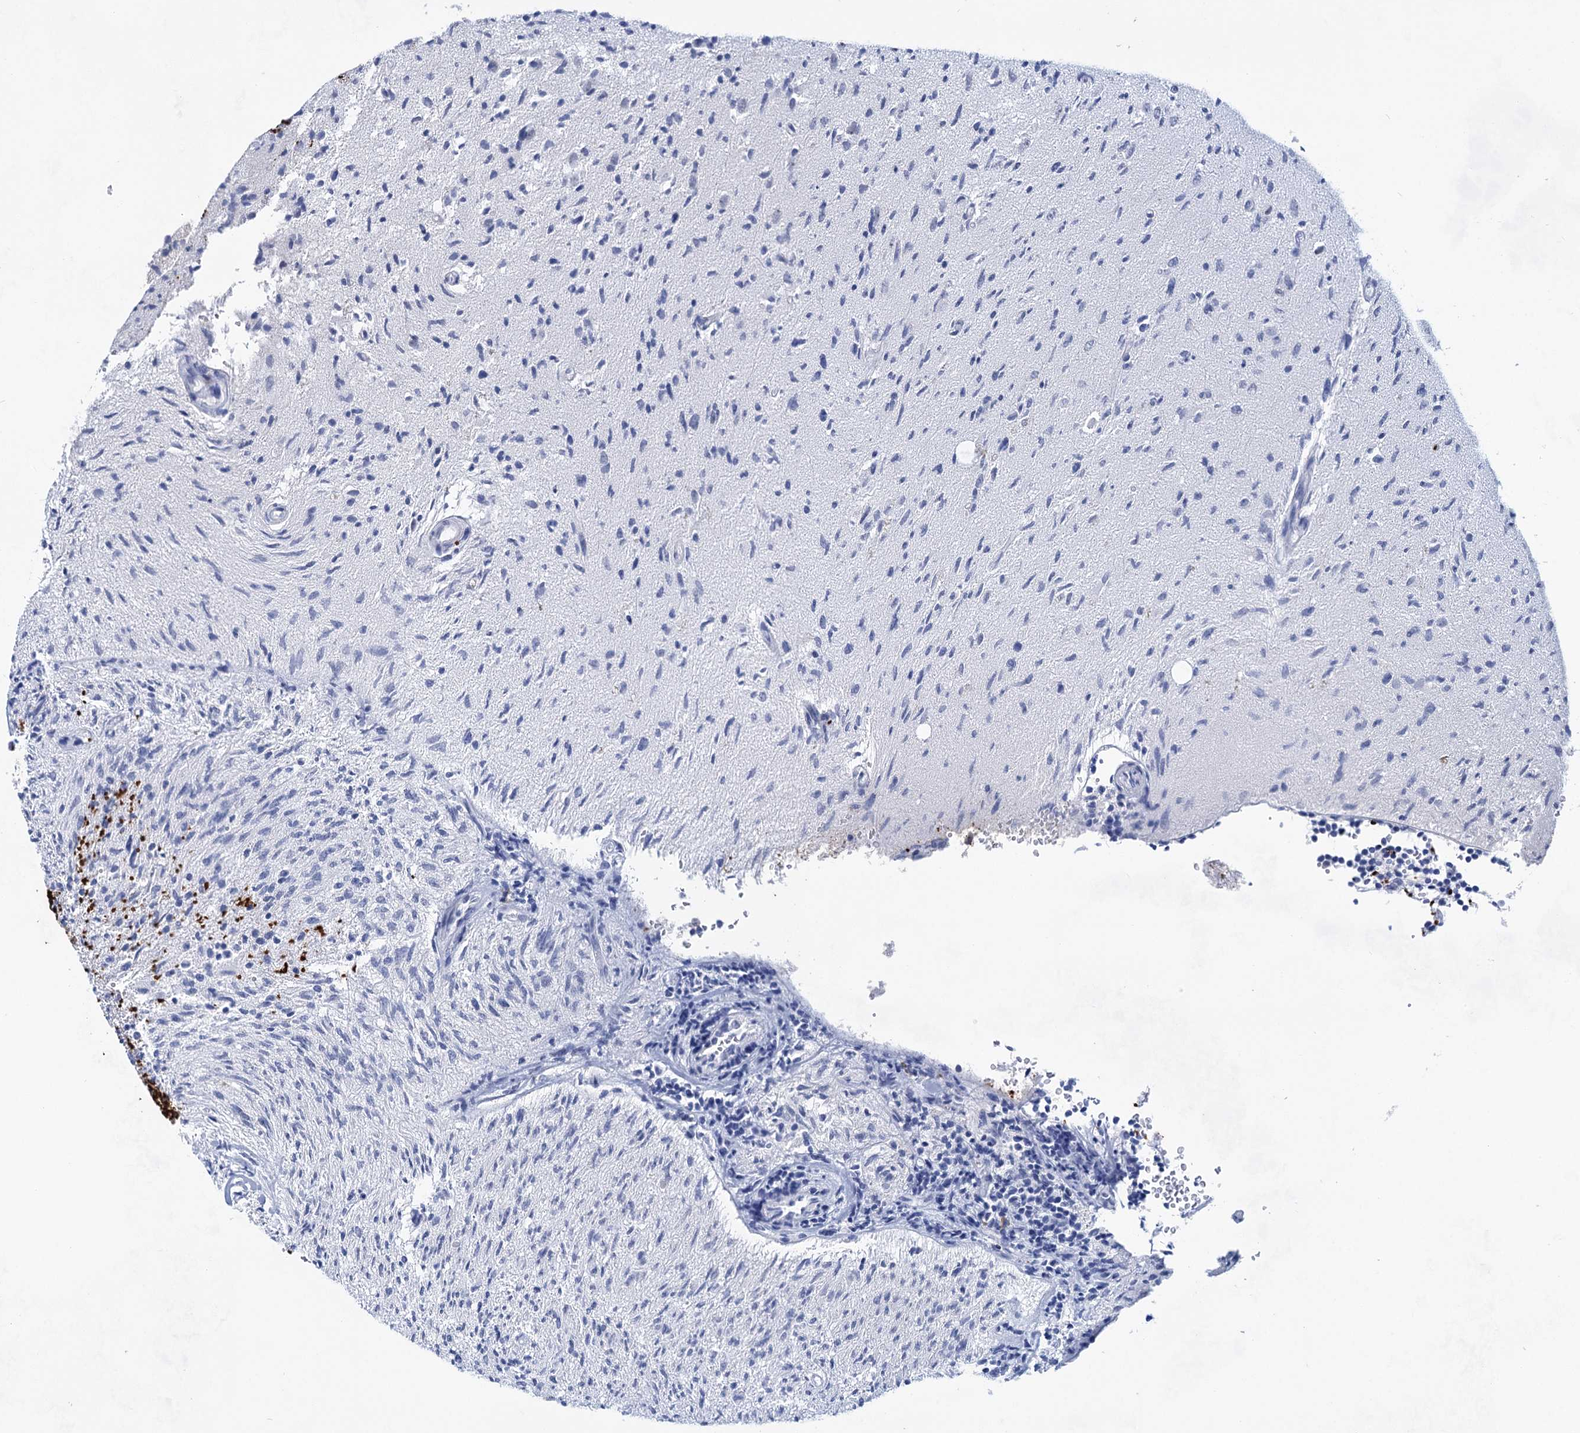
{"staining": {"intensity": "negative", "quantity": "none", "location": "none"}, "tissue": "glioma", "cell_type": "Tumor cells", "image_type": "cancer", "snomed": [{"axis": "morphology", "description": "Glioma, malignant, High grade"}, {"axis": "topography", "description": "Brain"}], "caption": "Glioma stained for a protein using immunohistochemistry (IHC) reveals no staining tumor cells.", "gene": "MON2", "patient": {"sex": "female", "age": 57}}